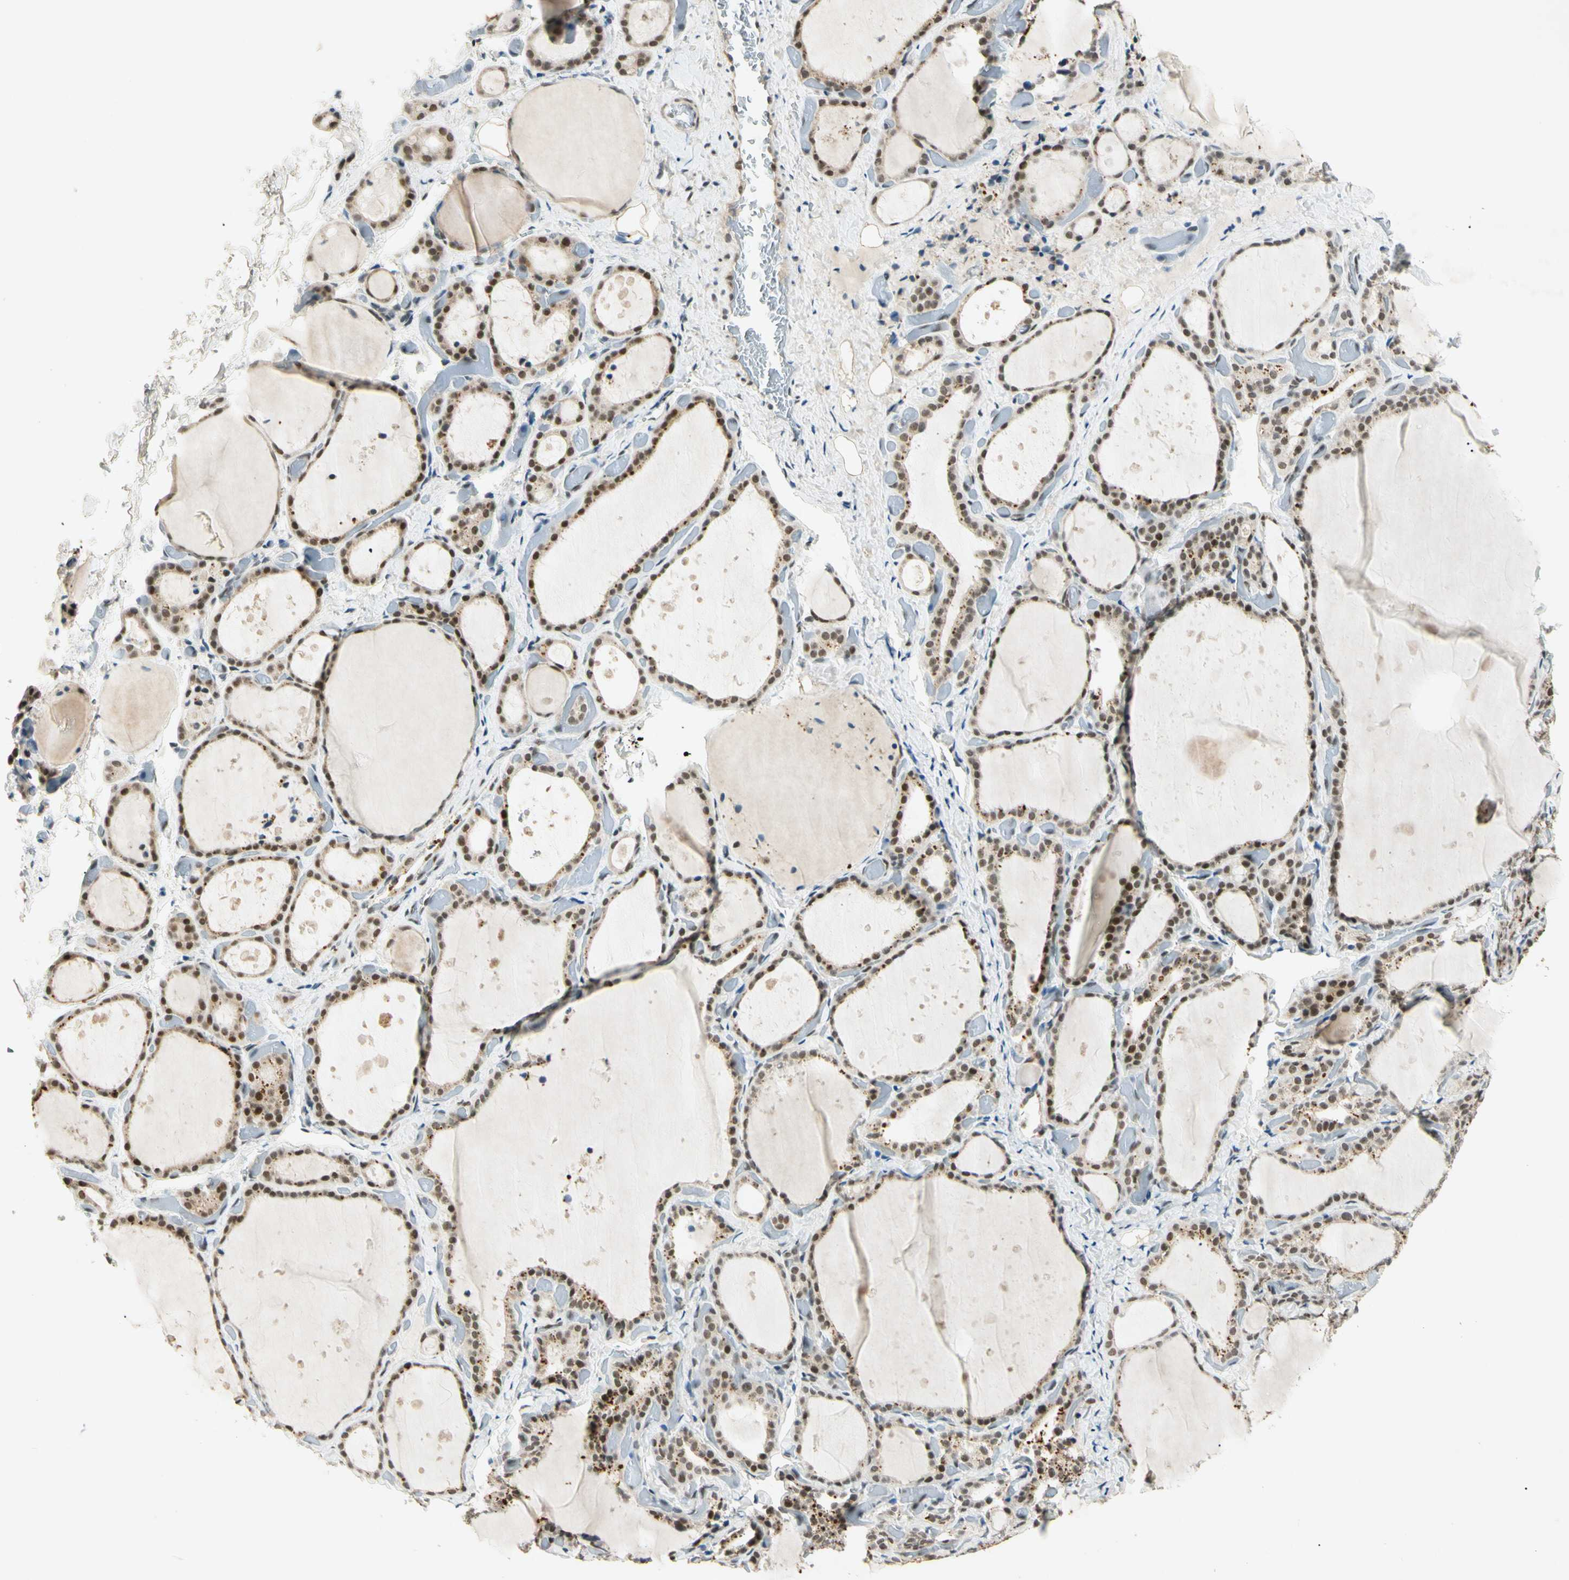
{"staining": {"intensity": "strong", "quantity": ">75%", "location": "cytoplasmic/membranous,nuclear"}, "tissue": "thyroid gland", "cell_type": "Glandular cells", "image_type": "normal", "snomed": [{"axis": "morphology", "description": "Normal tissue, NOS"}, {"axis": "topography", "description": "Thyroid gland"}], "caption": "The image shows staining of benign thyroid gland, revealing strong cytoplasmic/membranous,nuclear protein expression (brown color) within glandular cells. Nuclei are stained in blue.", "gene": "ZBTB4", "patient": {"sex": "female", "age": 44}}